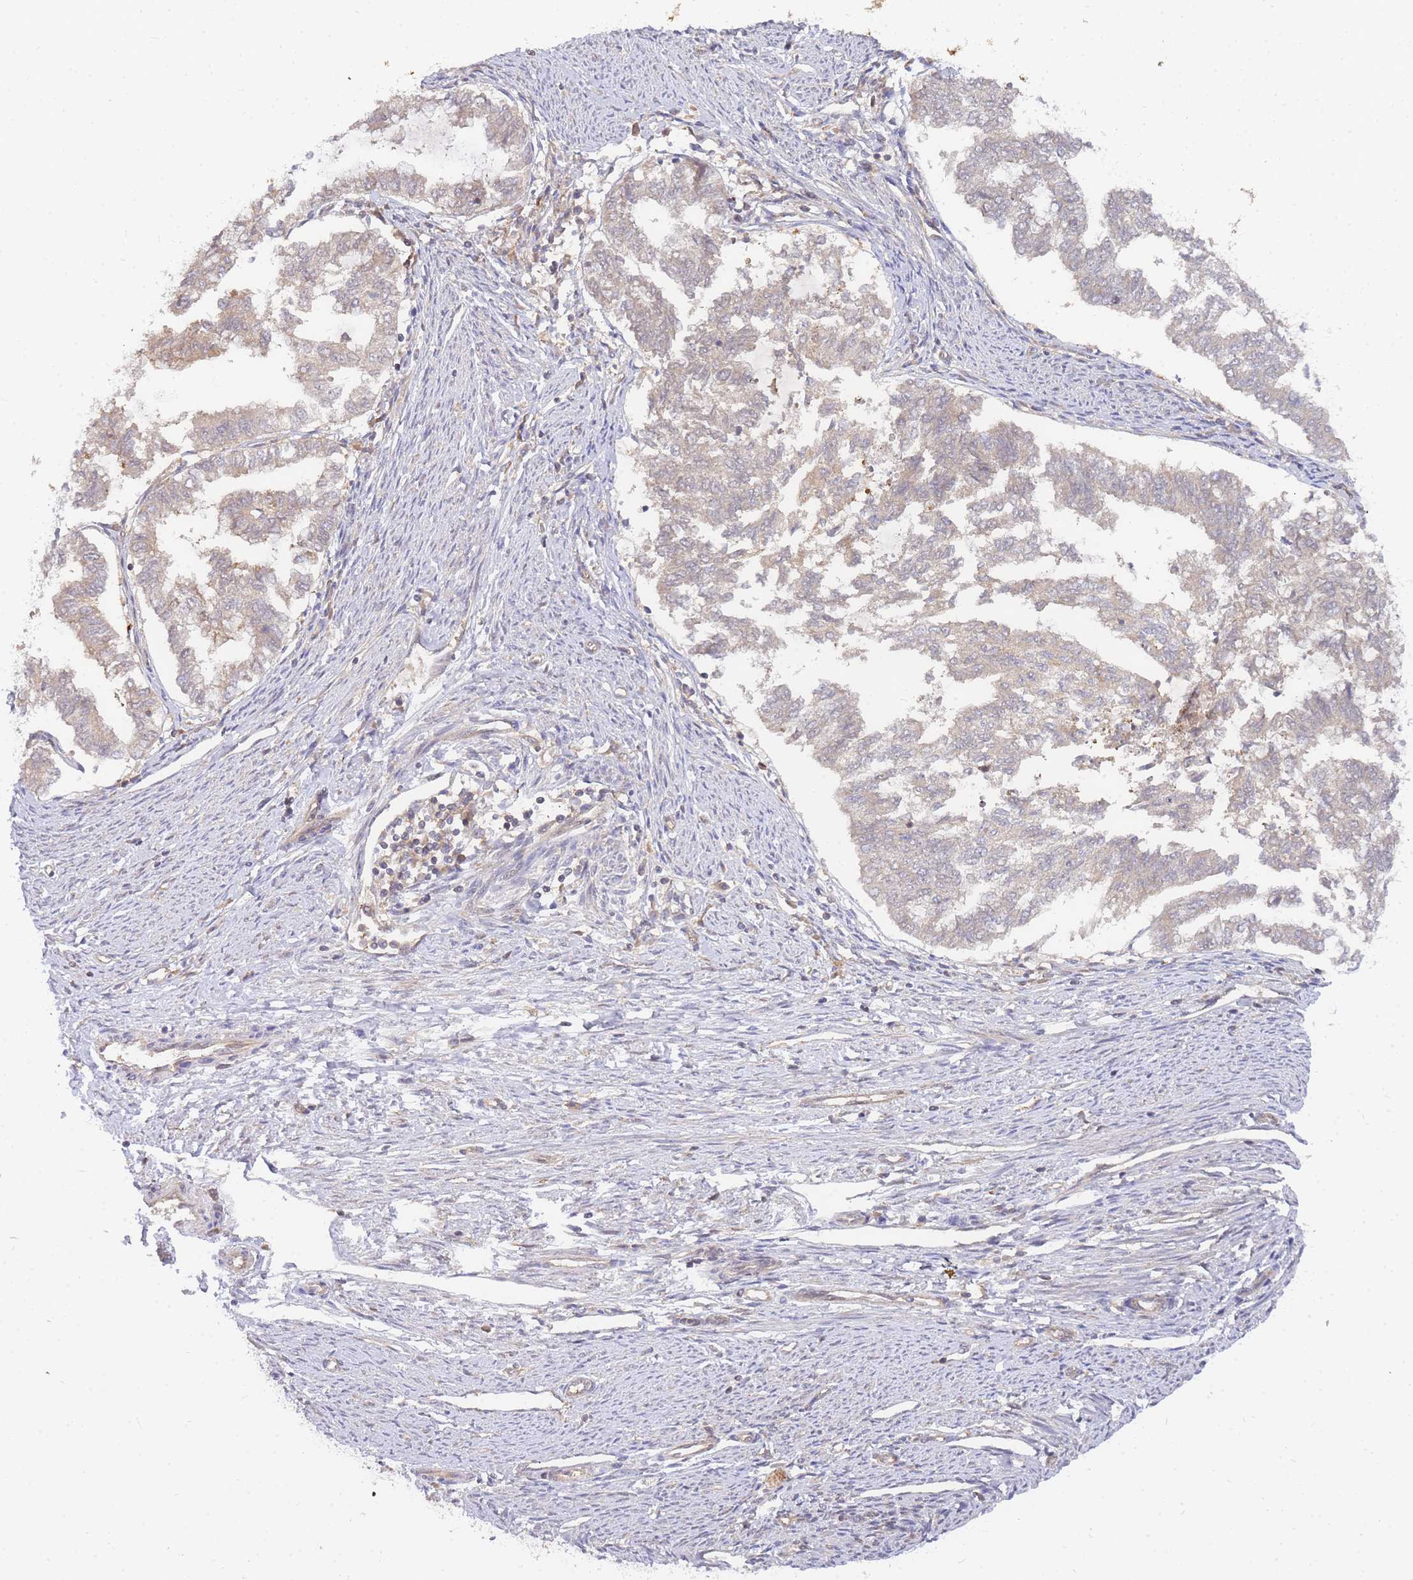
{"staining": {"intensity": "weak", "quantity": "<25%", "location": "cytoplasmic/membranous,nuclear"}, "tissue": "endometrial cancer", "cell_type": "Tumor cells", "image_type": "cancer", "snomed": [{"axis": "morphology", "description": "Adenocarcinoma, NOS"}, {"axis": "topography", "description": "Endometrium"}], "caption": "Human endometrial cancer (adenocarcinoma) stained for a protein using IHC demonstrates no staining in tumor cells.", "gene": "KIAA1191", "patient": {"sex": "female", "age": 79}}